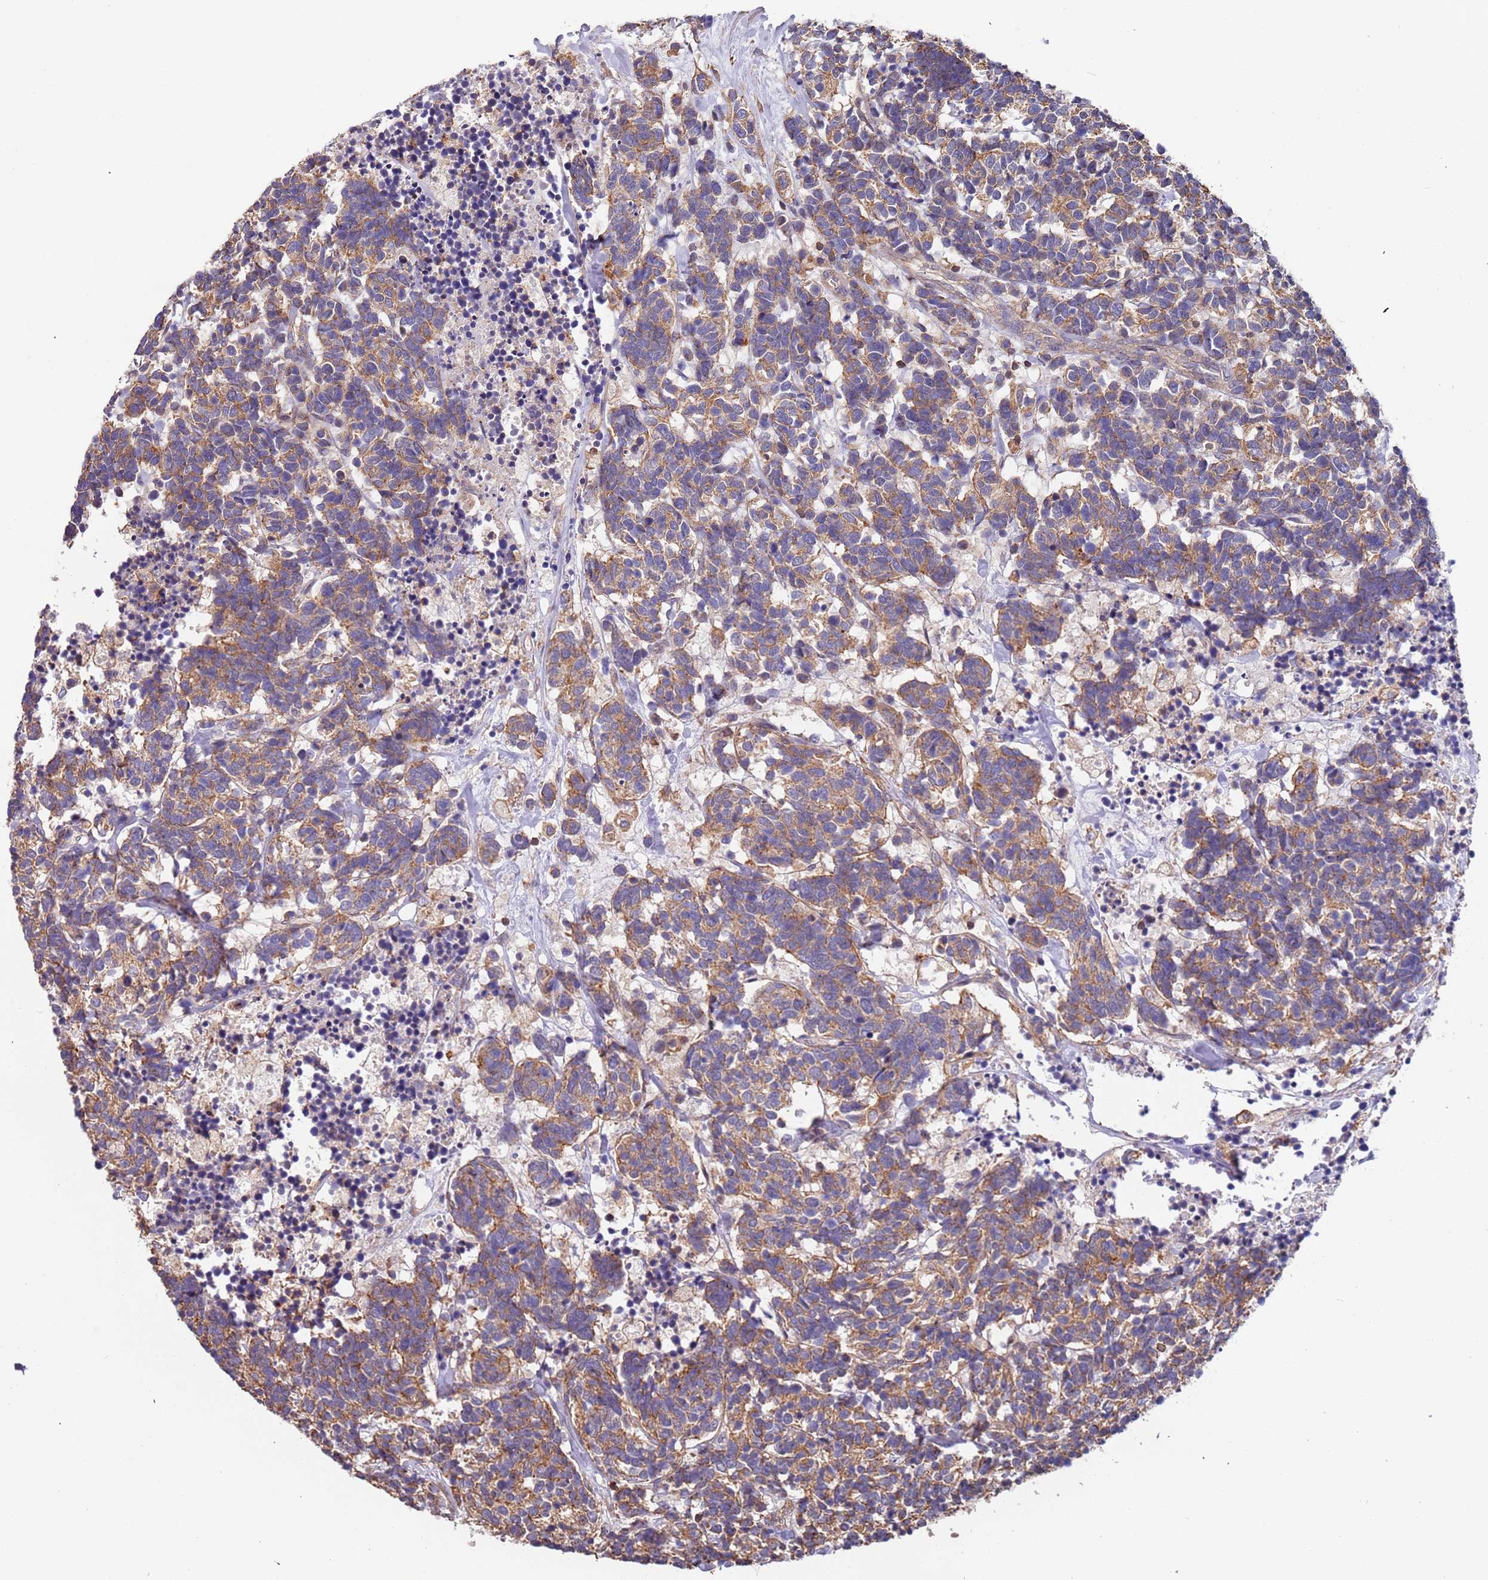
{"staining": {"intensity": "moderate", "quantity": ">75%", "location": "cytoplasmic/membranous"}, "tissue": "carcinoid", "cell_type": "Tumor cells", "image_type": "cancer", "snomed": [{"axis": "morphology", "description": "Carcinoma, NOS"}, {"axis": "morphology", "description": "Carcinoid, malignant, NOS"}, {"axis": "topography", "description": "Urinary bladder"}], "caption": "Human carcinoid stained with a protein marker exhibits moderate staining in tumor cells.", "gene": "SYT4", "patient": {"sex": "male", "age": 57}}